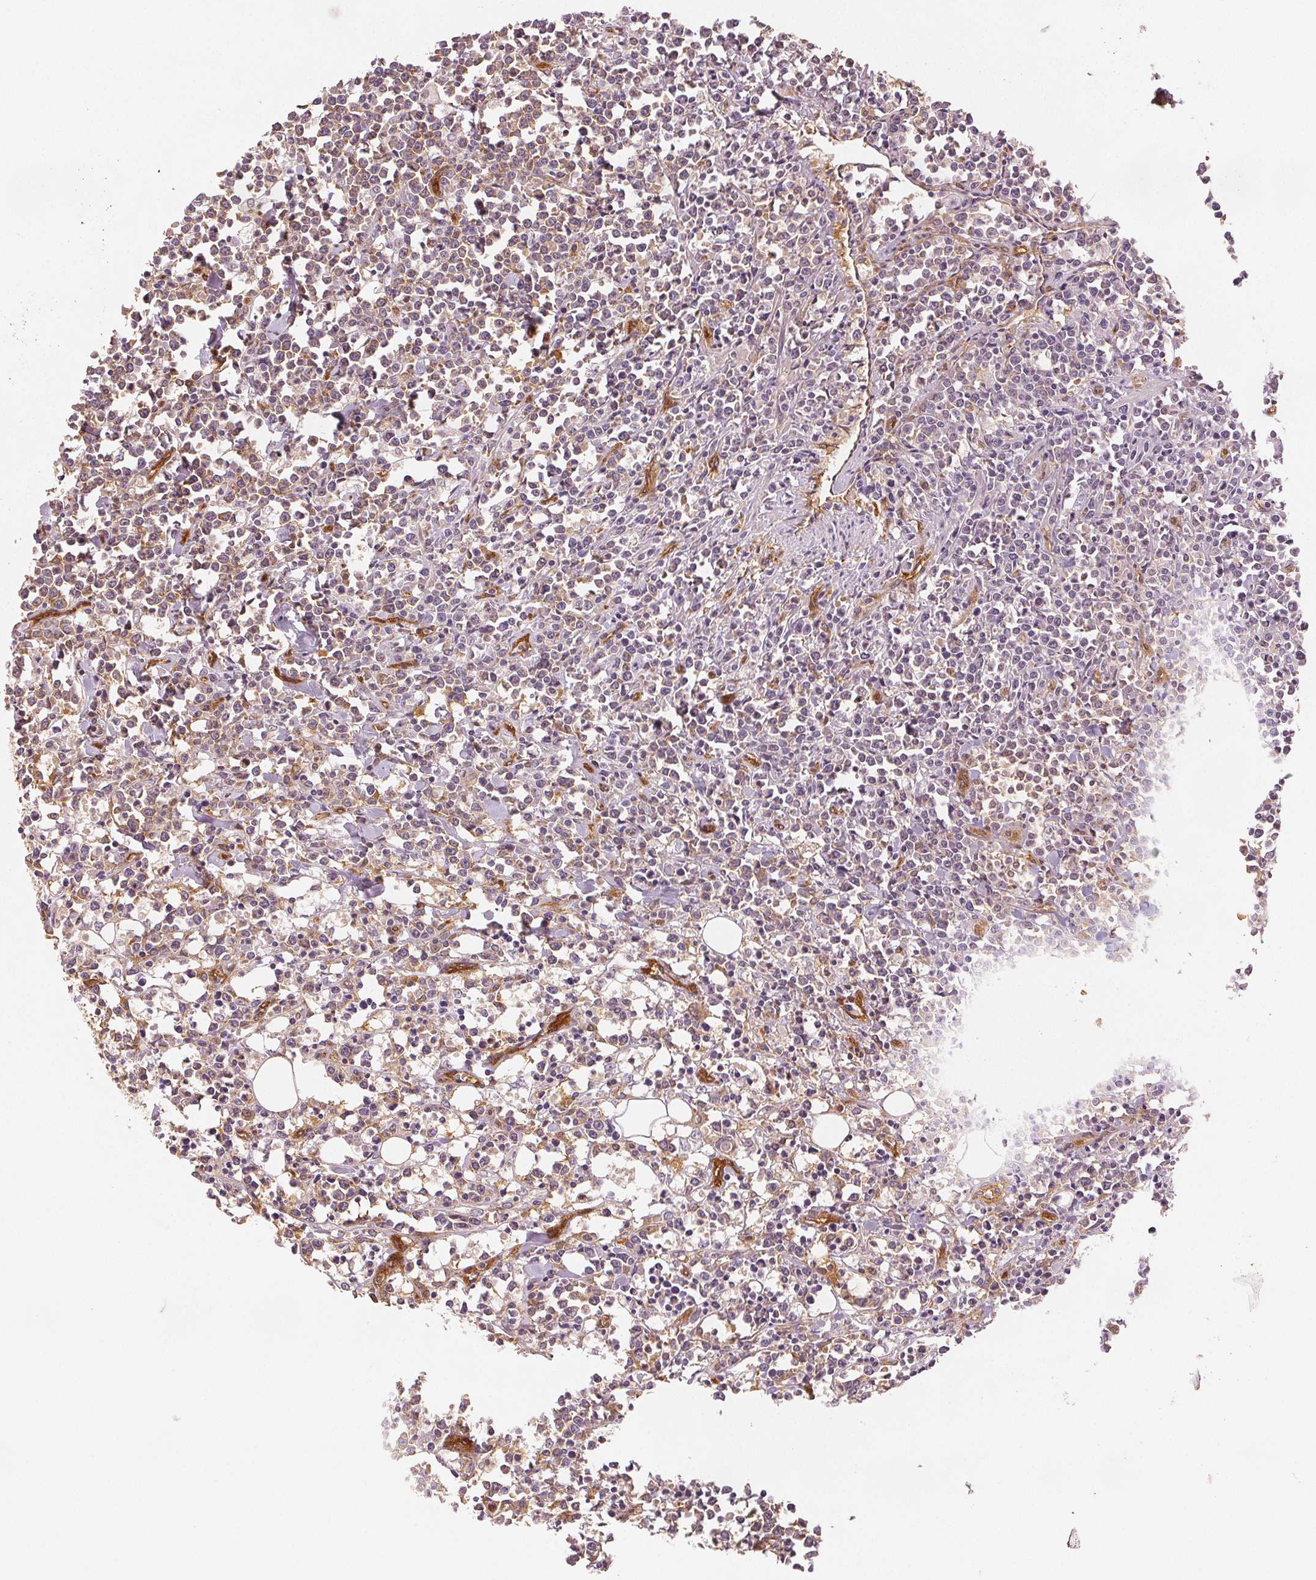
{"staining": {"intensity": "weak", "quantity": "25%-75%", "location": "cytoplasmic/membranous"}, "tissue": "lymphoma", "cell_type": "Tumor cells", "image_type": "cancer", "snomed": [{"axis": "morphology", "description": "Malignant lymphoma, non-Hodgkin's type, High grade"}, {"axis": "topography", "description": "Small intestine"}], "caption": "Approximately 25%-75% of tumor cells in lymphoma exhibit weak cytoplasmic/membranous protein expression as visualized by brown immunohistochemical staining.", "gene": "DIAPH2", "patient": {"sex": "female", "age": 56}}